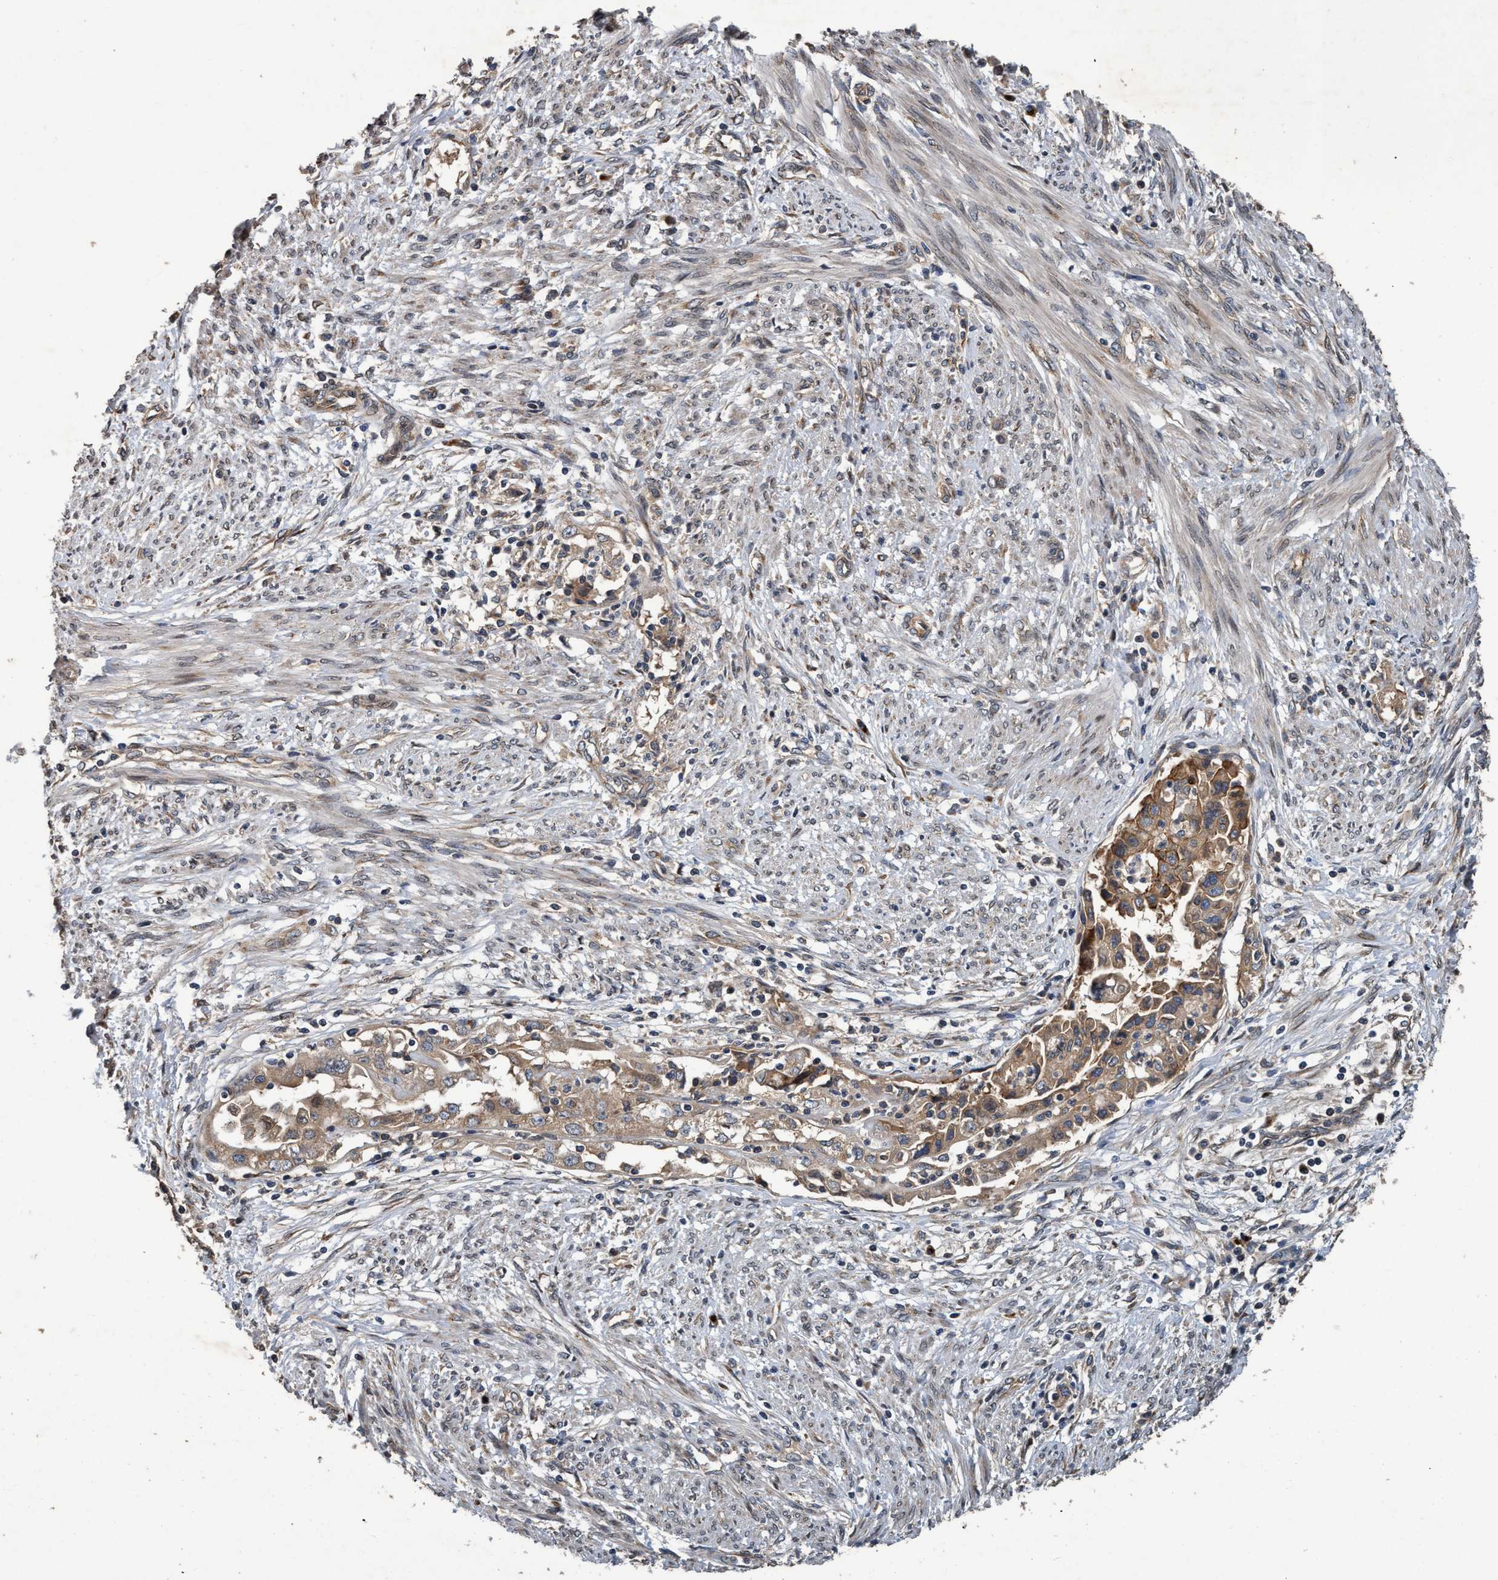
{"staining": {"intensity": "moderate", "quantity": "<25%", "location": "cytoplasmic/membranous"}, "tissue": "endometrial cancer", "cell_type": "Tumor cells", "image_type": "cancer", "snomed": [{"axis": "morphology", "description": "Adenocarcinoma, NOS"}, {"axis": "topography", "description": "Endometrium"}], "caption": "The immunohistochemical stain labels moderate cytoplasmic/membranous staining in tumor cells of endometrial cancer (adenocarcinoma) tissue. The protein is stained brown, and the nuclei are stained in blue (DAB IHC with brightfield microscopy, high magnification).", "gene": "MACC1", "patient": {"sex": "female", "age": 85}}